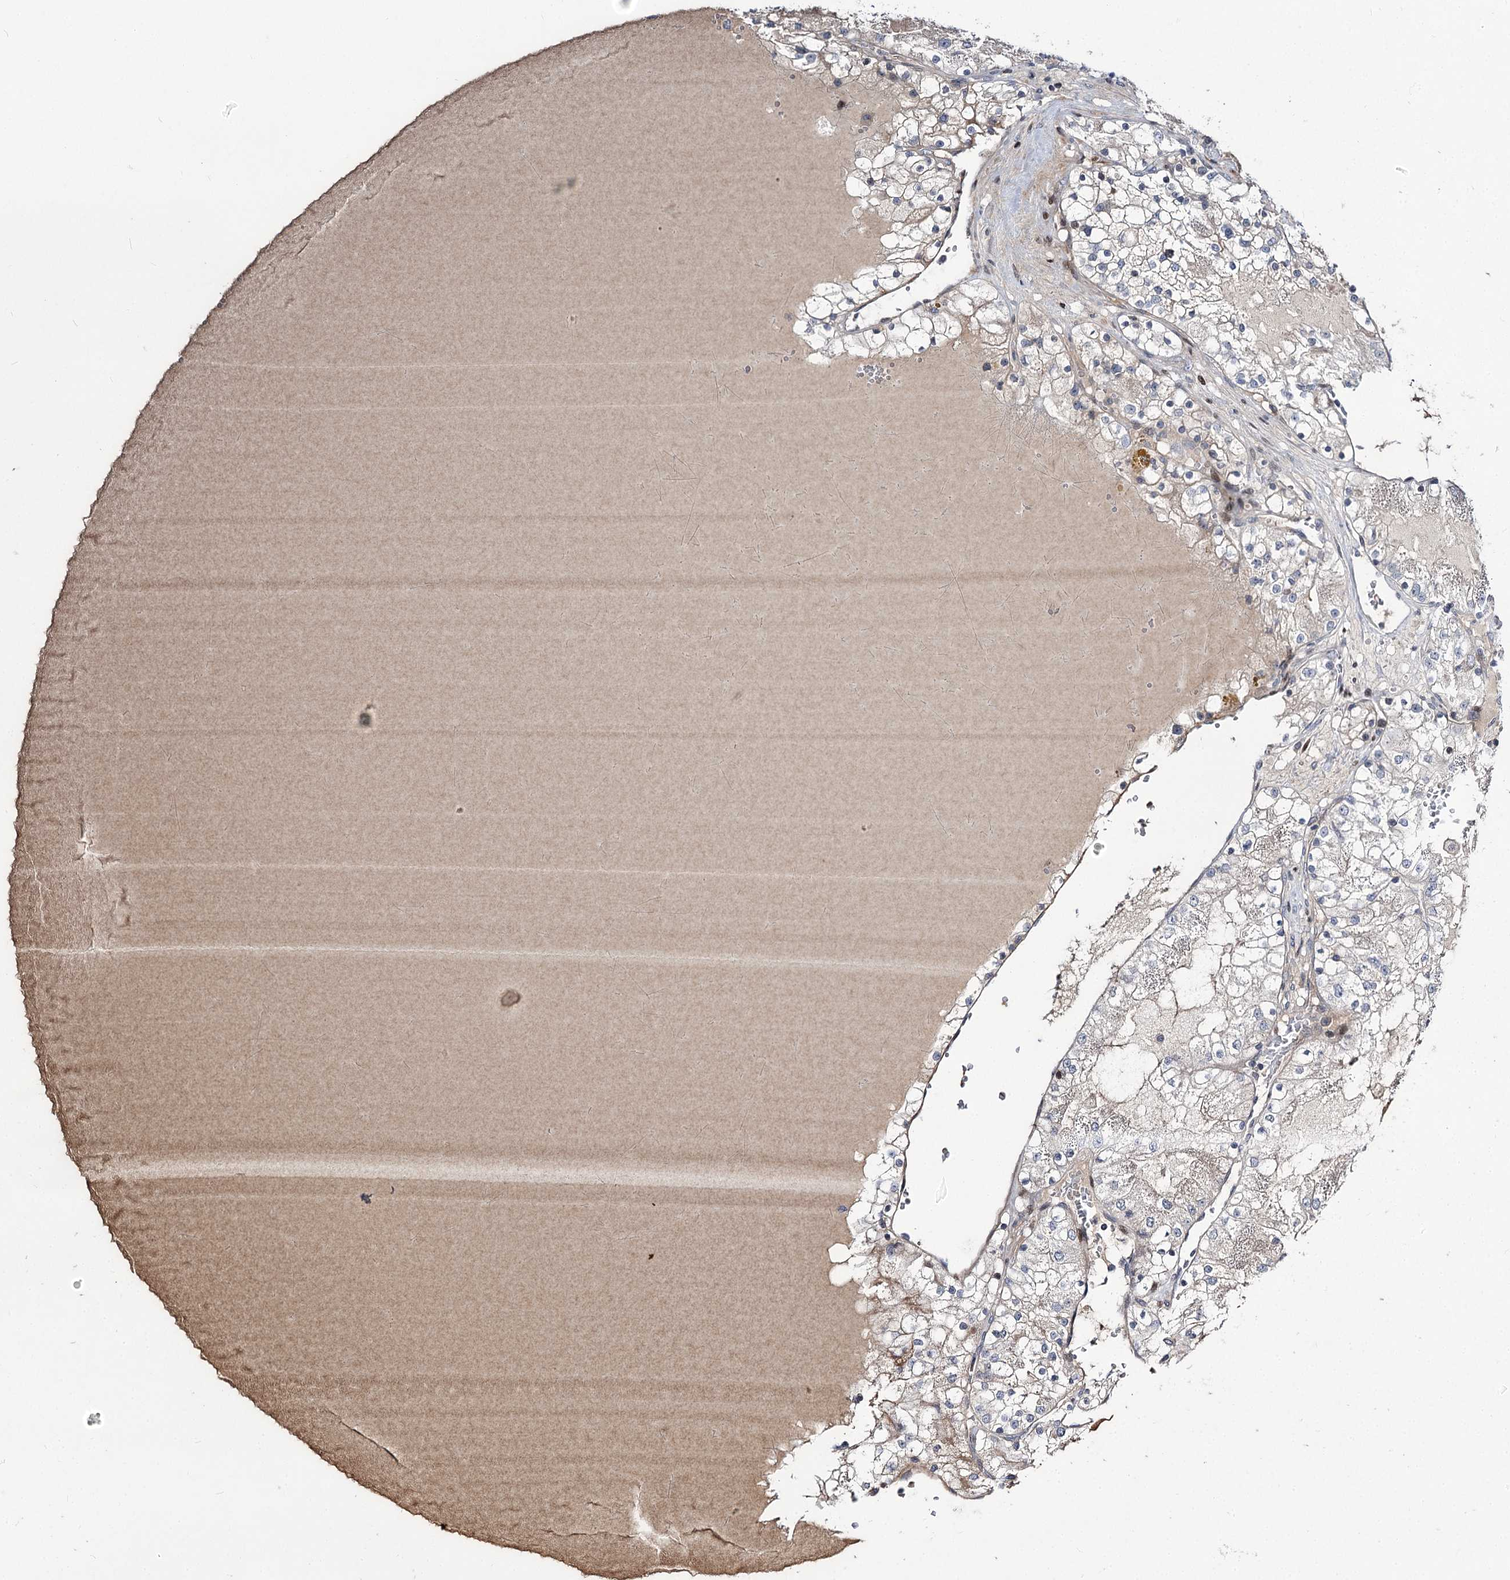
{"staining": {"intensity": "negative", "quantity": "none", "location": "none"}, "tissue": "renal cancer", "cell_type": "Tumor cells", "image_type": "cancer", "snomed": [{"axis": "morphology", "description": "Normal tissue, NOS"}, {"axis": "morphology", "description": "Adenocarcinoma, NOS"}, {"axis": "topography", "description": "Kidney"}], "caption": "This histopathology image is of renal cancer (adenocarcinoma) stained with immunohistochemistry to label a protein in brown with the nuclei are counter-stained blue. There is no positivity in tumor cells.", "gene": "ITFG2", "patient": {"sex": "male", "age": 68}}